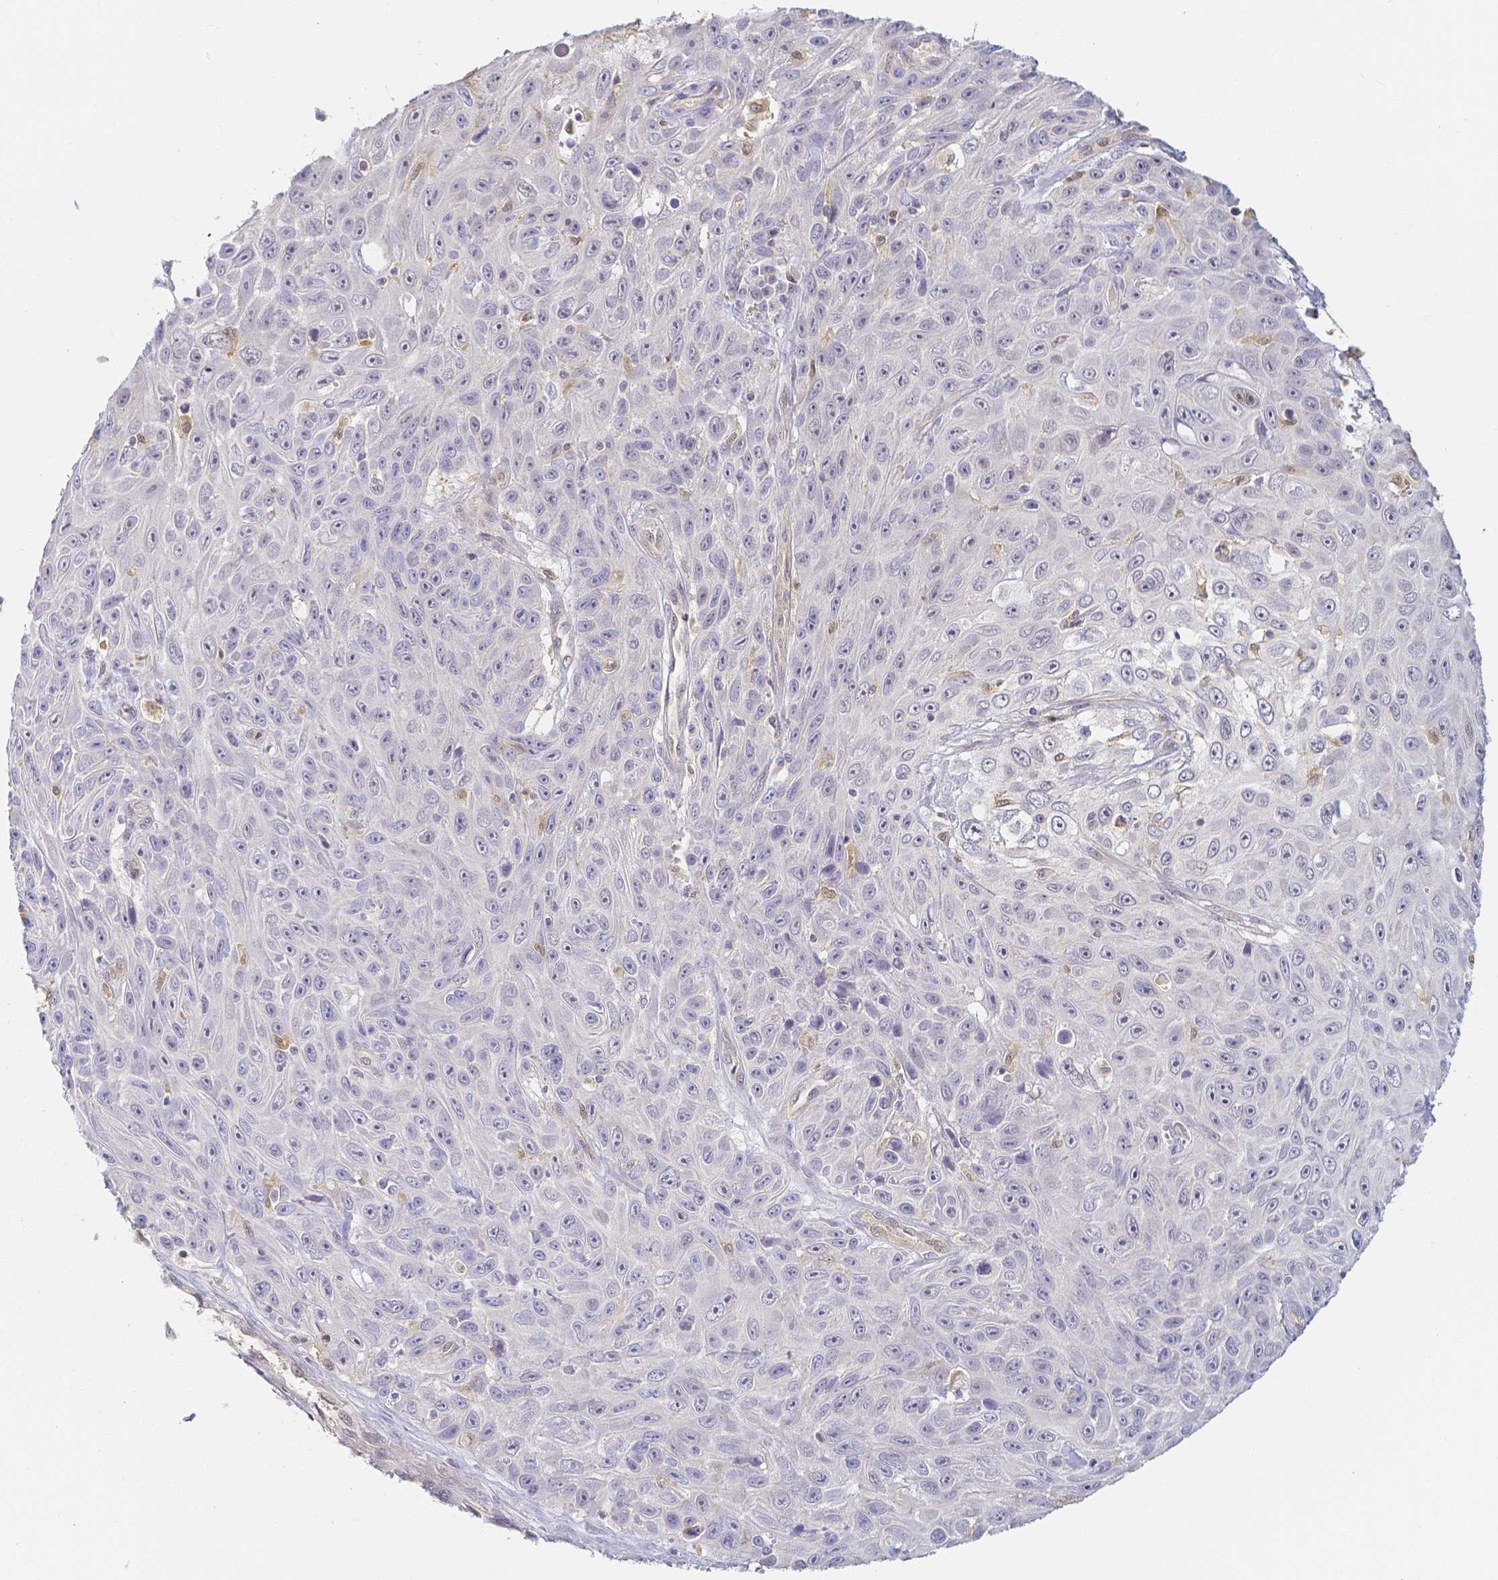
{"staining": {"intensity": "negative", "quantity": "none", "location": "none"}, "tissue": "skin cancer", "cell_type": "Tumor cells", "image_type": "cancer", "snomed": [{"axis": "morphology", "description": "Squamous cell carcinoma, NOS"}, {"axis": "topography", "description": "Skin"}], "caption": "This photomicrograph is of skin cancer stained with immunohistochemistry to label a protein in brown with the nuclei are counter-stained blue. There is no expression in tumor cells.", "gene": "KCNH1", "patient": {"sex": "male", "age": 82}}